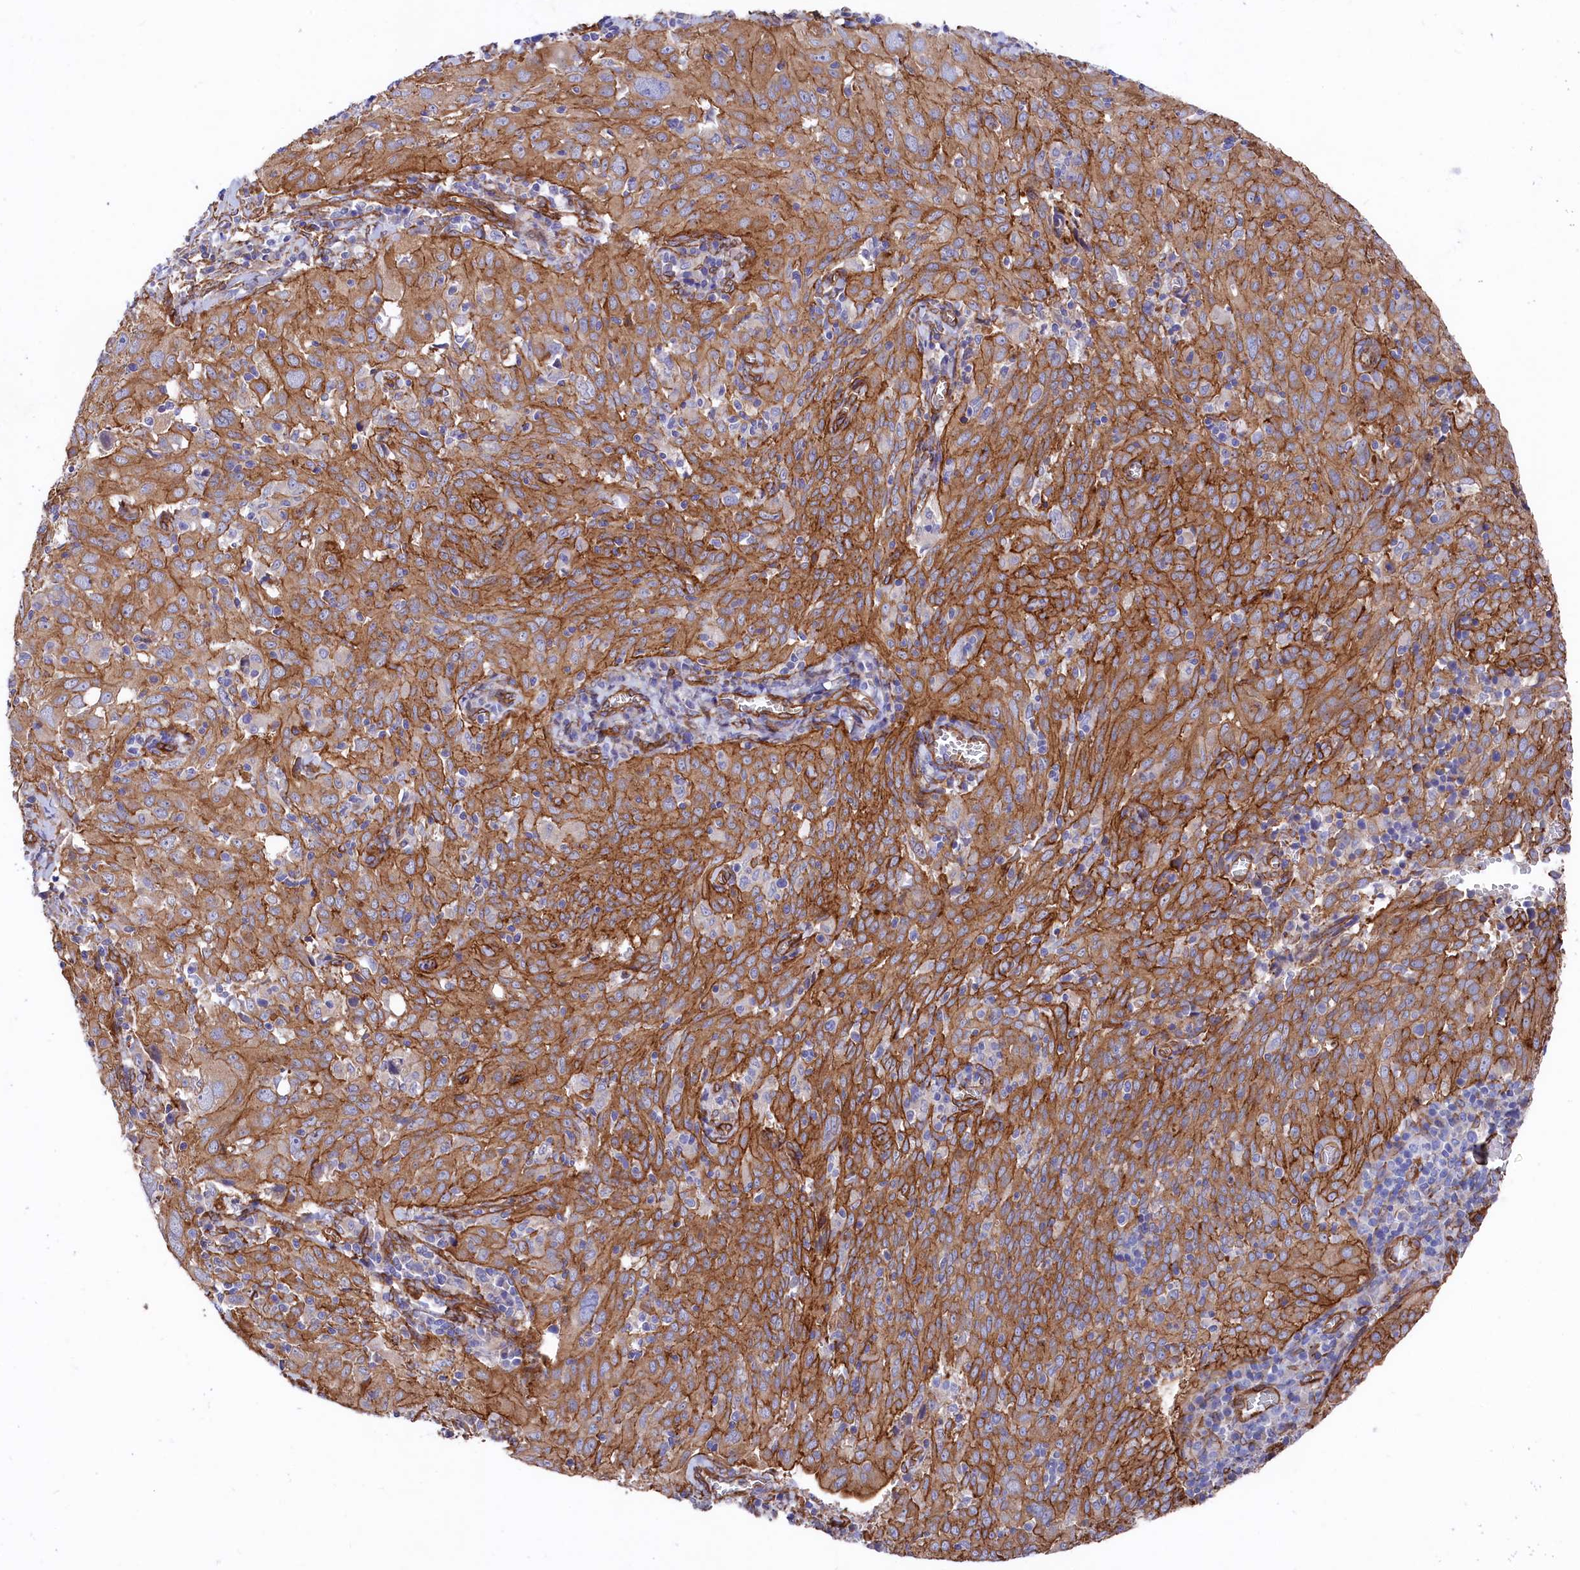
{"staining": {"intensity": "moderate", "quantity": ">75%", "location": "cytoplasmic/membranous"}, "tissue": "cervical cancer", "cell_type": "Tumor cells", "image_type": "cancer", "snomed": [{"axis": "morphology", "description": "Squamous cell carcinoma, NOS"}, {"axis": "topography", "description": "Cervix"}], "caption": "Immunohistochemistry (IHC) of cervical cancer displays medium levels of moderate cytoplasmic/membranous expression in about >75% of tumor cells.", "gene": "TNKS1BP1", "patient": {"sex": "female", "age": 31}}